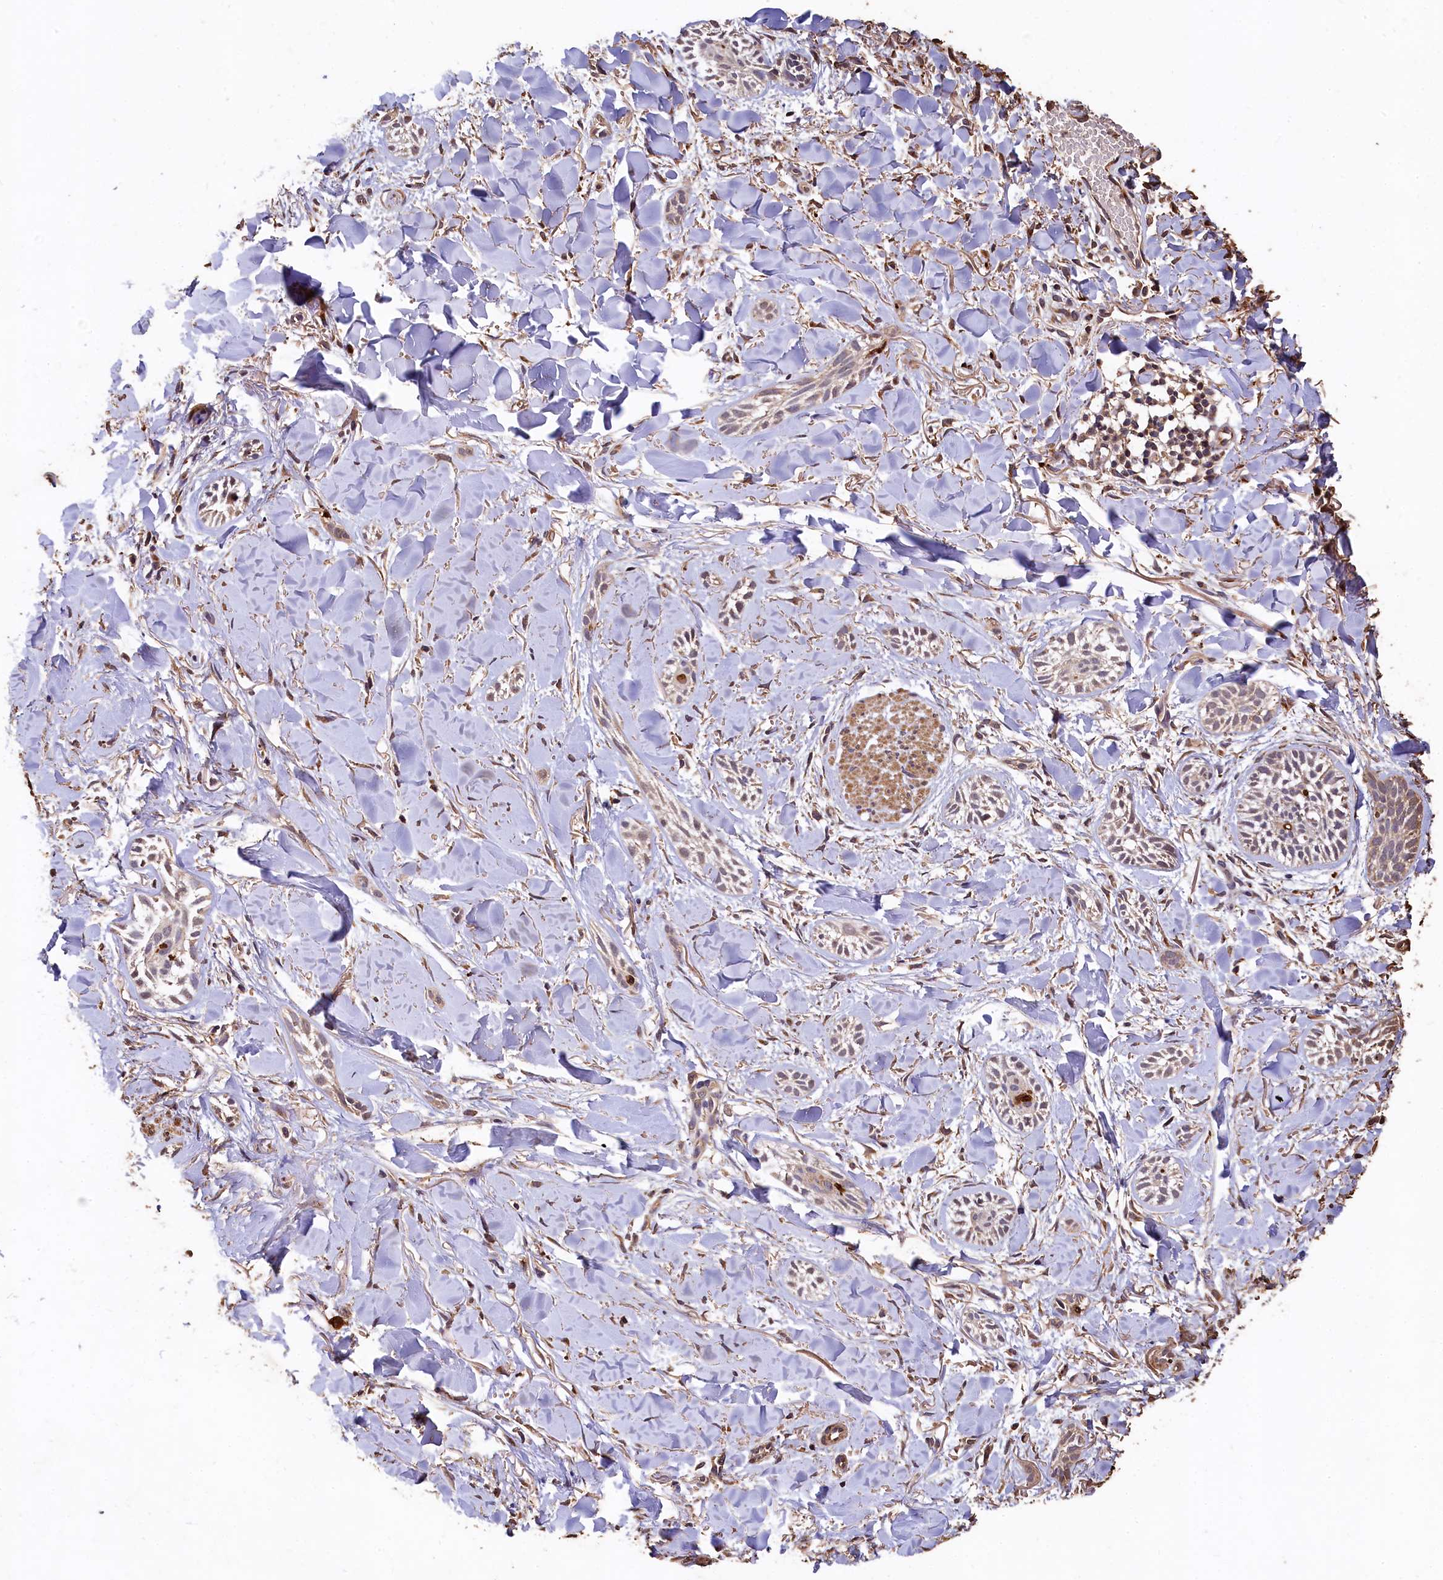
{"staining": {"intensity": "weak", "quantity": "25%-75%", "location": "cytoplasmic/membranous"}, "tissue": "skin cancer", "cell_type": "Tumor cells", "image_type": "cancer", "snomed": [{"axis": "morphology", "description": "Basal cell carcinoma"}, {"axis": "topography", "description": "Skin"}], "caption": "Basal cell carcinoma (skin) stained for a protein displays weak cytoplasmic/membranous positivity in tumor cells.", "gene": "LSM4", "patient": {"sex": "female", "age": 59}}